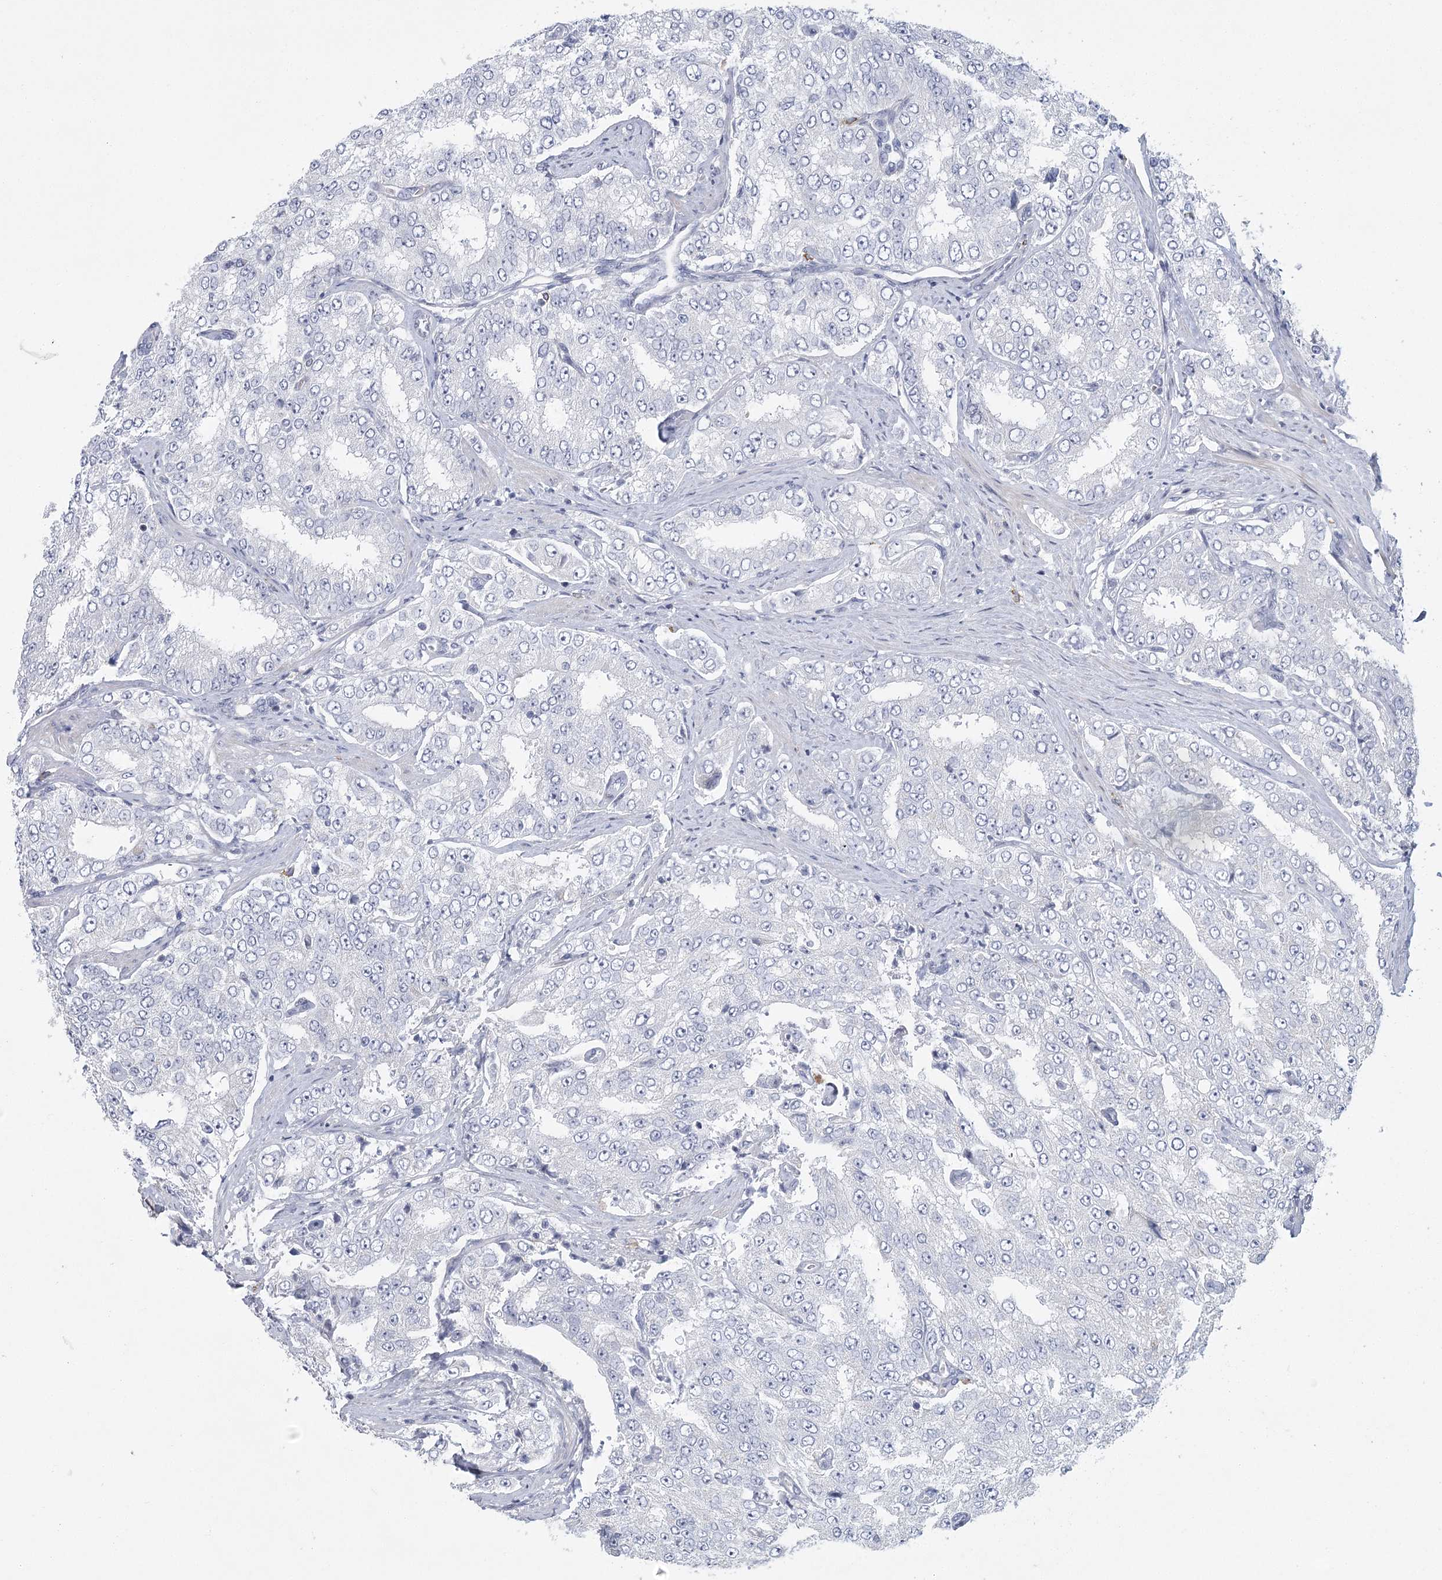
{"staining": {"intensity": "negative", "quantity": "none", "location": "none"}, "tissue": "prostate cancer", "cell_type": "Tumor cells", "image_type": "cancer", "snomed": [{"axis": "morphology", "description": "Adenocarcinoma, High grade"}, {"axis": "topography", "description": "Prostate"}], "caption": "Adenocarcinoma (high-grade) (prostate) was stained to show a protein in brown. There is no significant expression in tumor cells.", "gene": "FAM76B", "patient": {"sex": "male", "age": 58}}